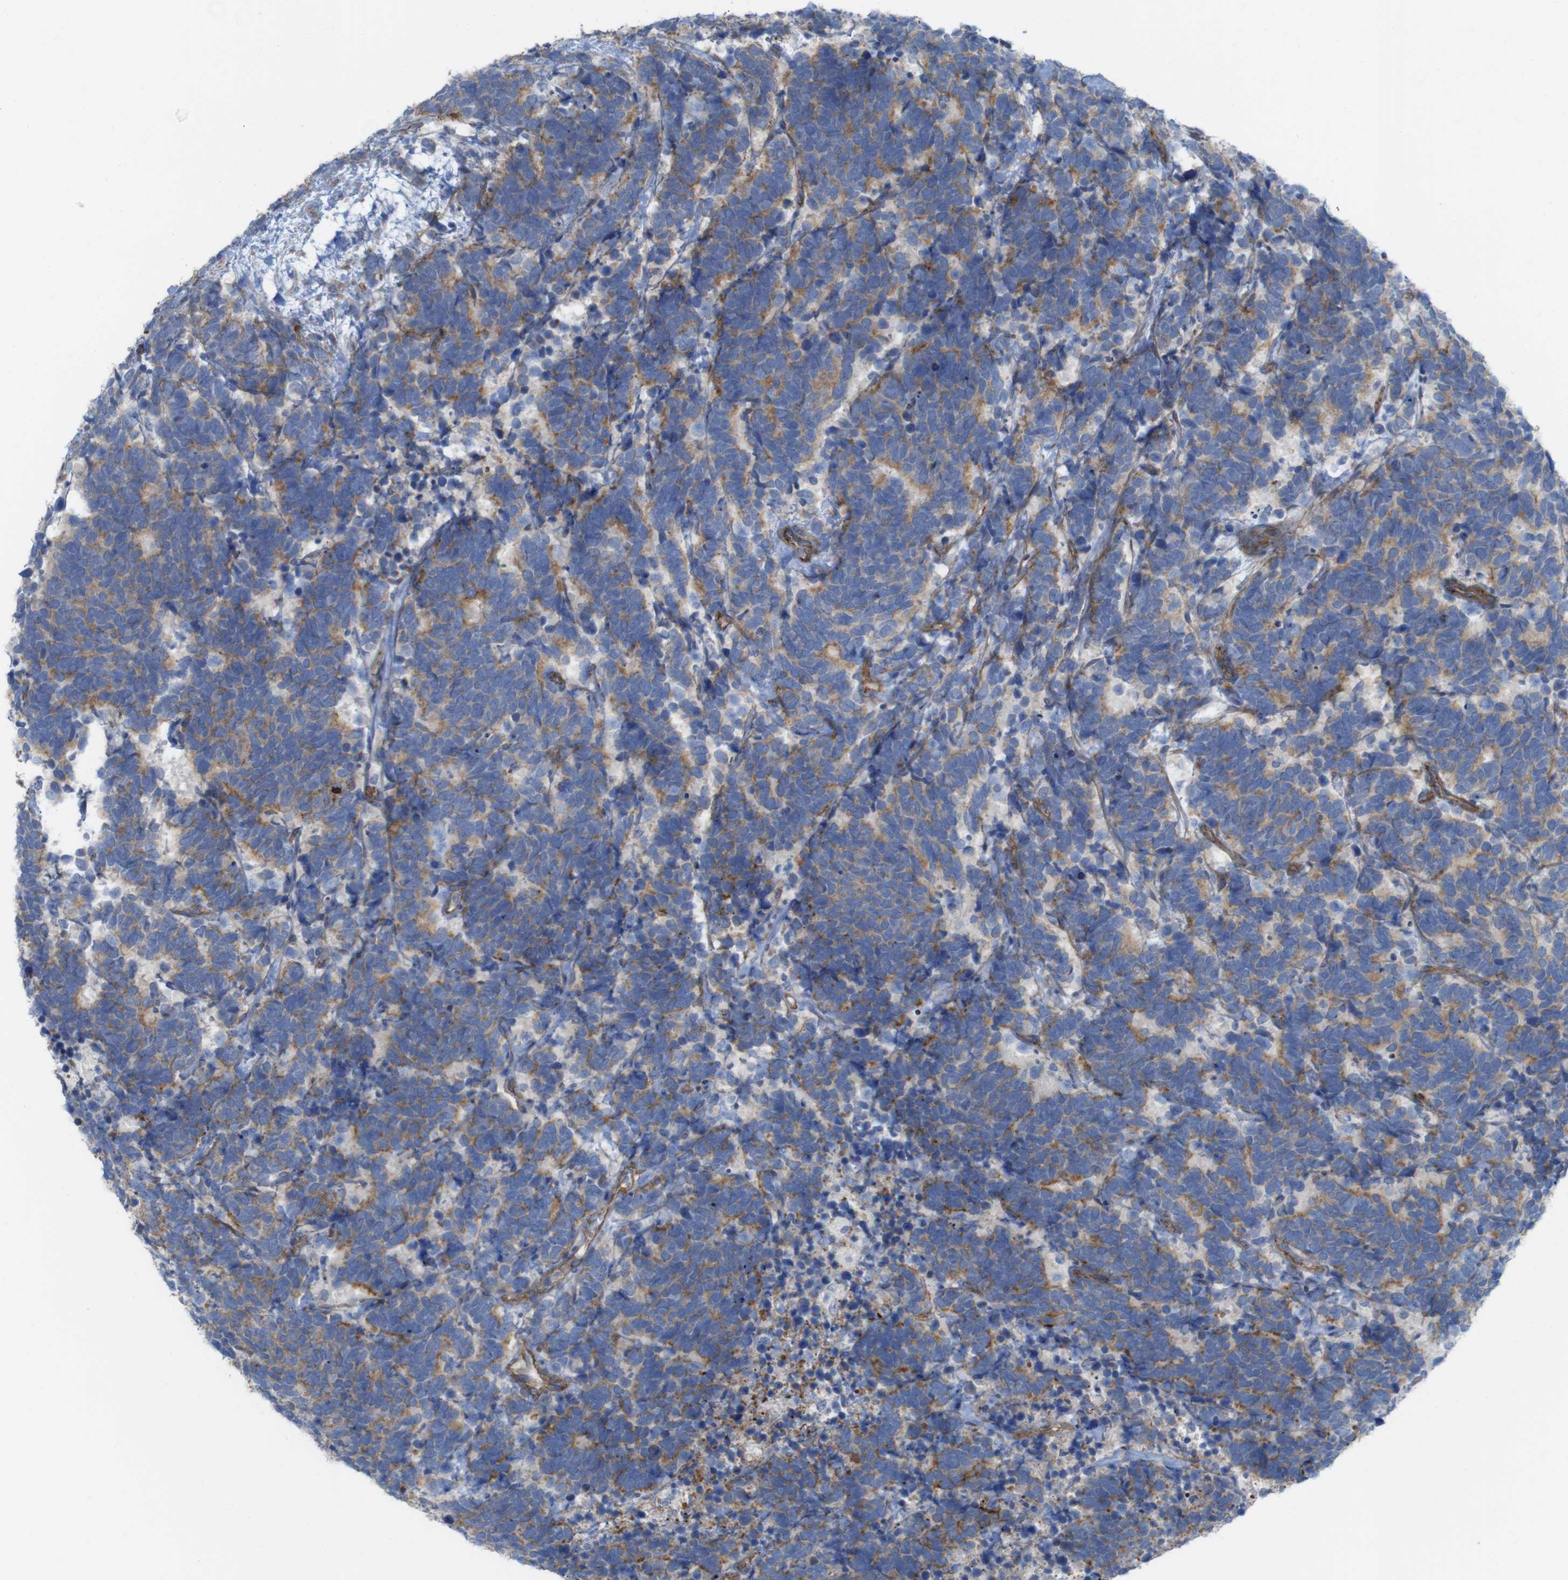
{"staining": {"intensity": "moderate", "quantity": "25%-75%", "location": "cytoplasmic/membranous"}, "tissue": "carcinoid", "cell_type": "Tumor cells", "image_type": "cancer", "snomed": [{"axis": "morphology", "description": "Carcinoma, NOS"}, {"axis": "morphology", "description": "Carcinoid, malignant, NOS"}, {"axis": "topography", "description": "Urinary bladder"}], "caption": "Protein expression analysis of human carcinoma reveals moderate cytoplasmic/membranous staining in approximately 25%-75% of tumor cells.", "gene": "PREX2", "patient": {"sex": "male", "age": 57}}